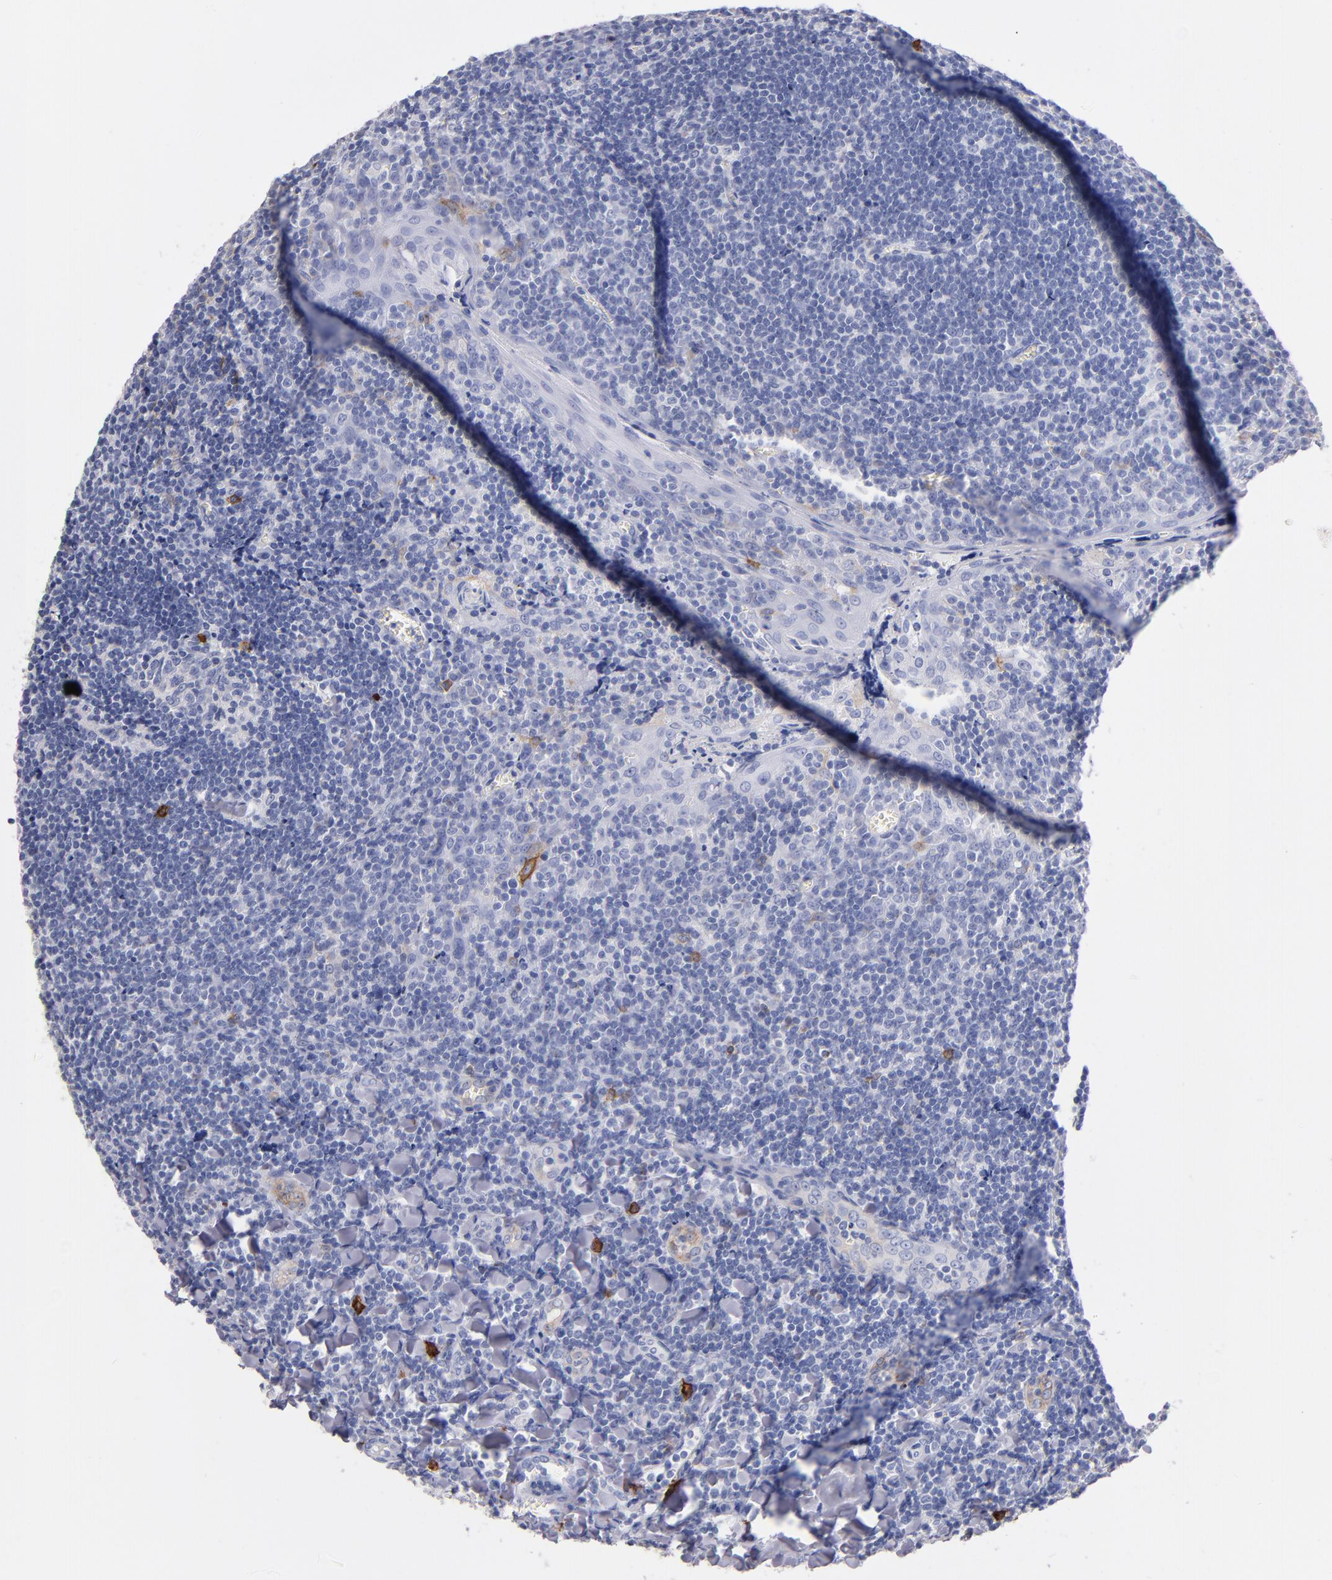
{"staining": {"intensity": "negative", "quantity": "none", "location": "none"}, "tissue": "tonsil", "cell_type": "Germinal center cells", "image_type": "normal", "snomed": [{"axis": "morphology", "description": "Normal tissue, NOS"}, {"axis": "topography", "description": "Tonsil"}], "caption": "Tonsil was stained to show a protein in brown. There is no significant staining in germinal center cells.", "gene": "KIT", "patient": {"sex": "male", "age": 20}}